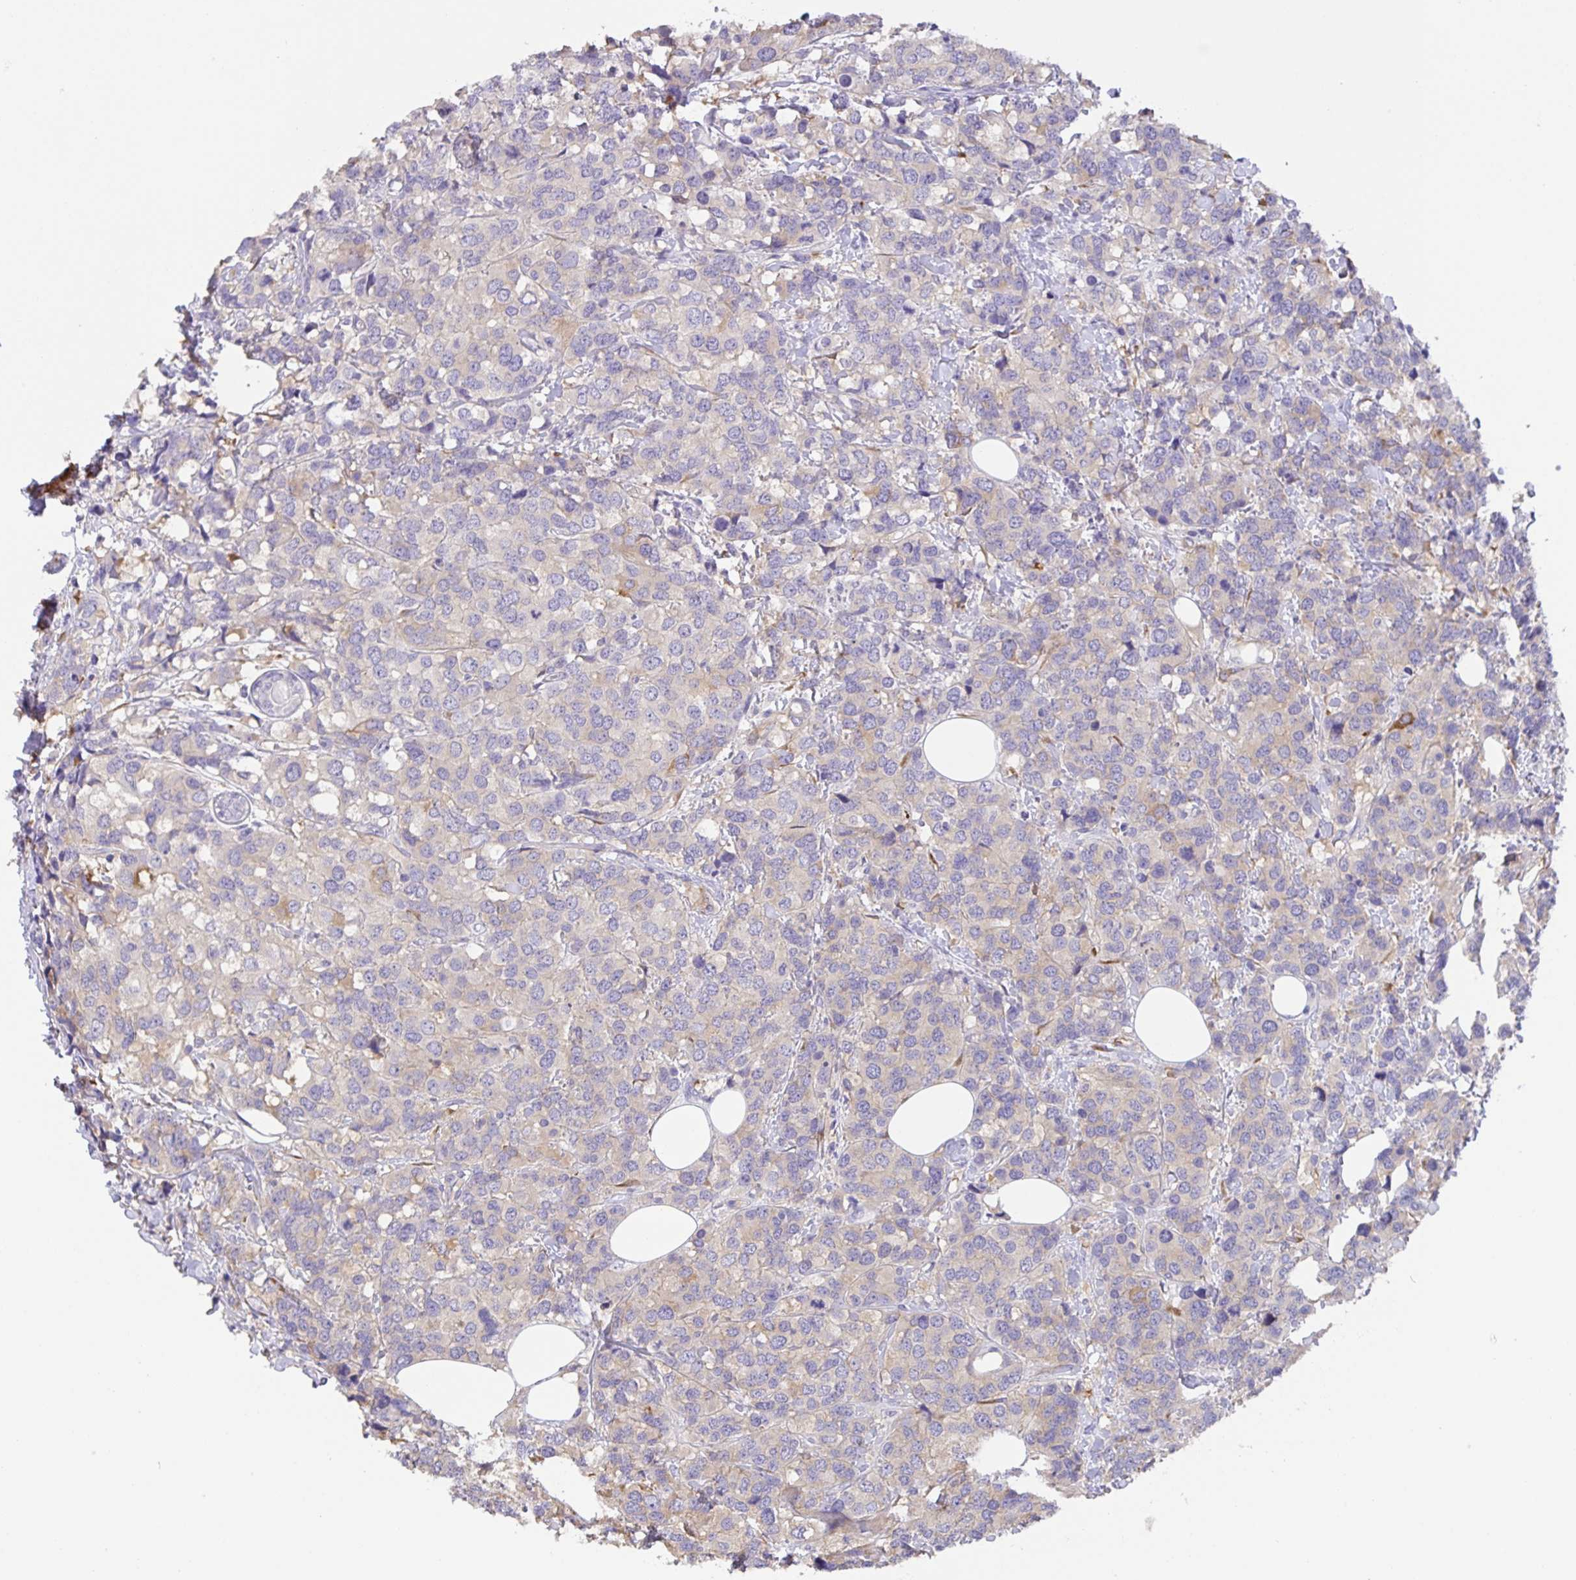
{"staining": {"intensity": "negative", "quantity": "none", "location": "none"}, "tissue": "breast cancer", "cell_type": "Tumor cells", "image_type": "cancer", "snomed": [{"axis": "morphology", "description": "Lobular carcinoma"}, {"axis": "topography", "description": "Breast"}], "caption": "Lobular carcinoma (breast) was stained to show a protein in brown. There is no significant positivity in tumor cells. (DAB immunohistochemistry (IHC), high magnification).", "gene": "PRR36", "patient": {"sex": "female", "age": 59}}